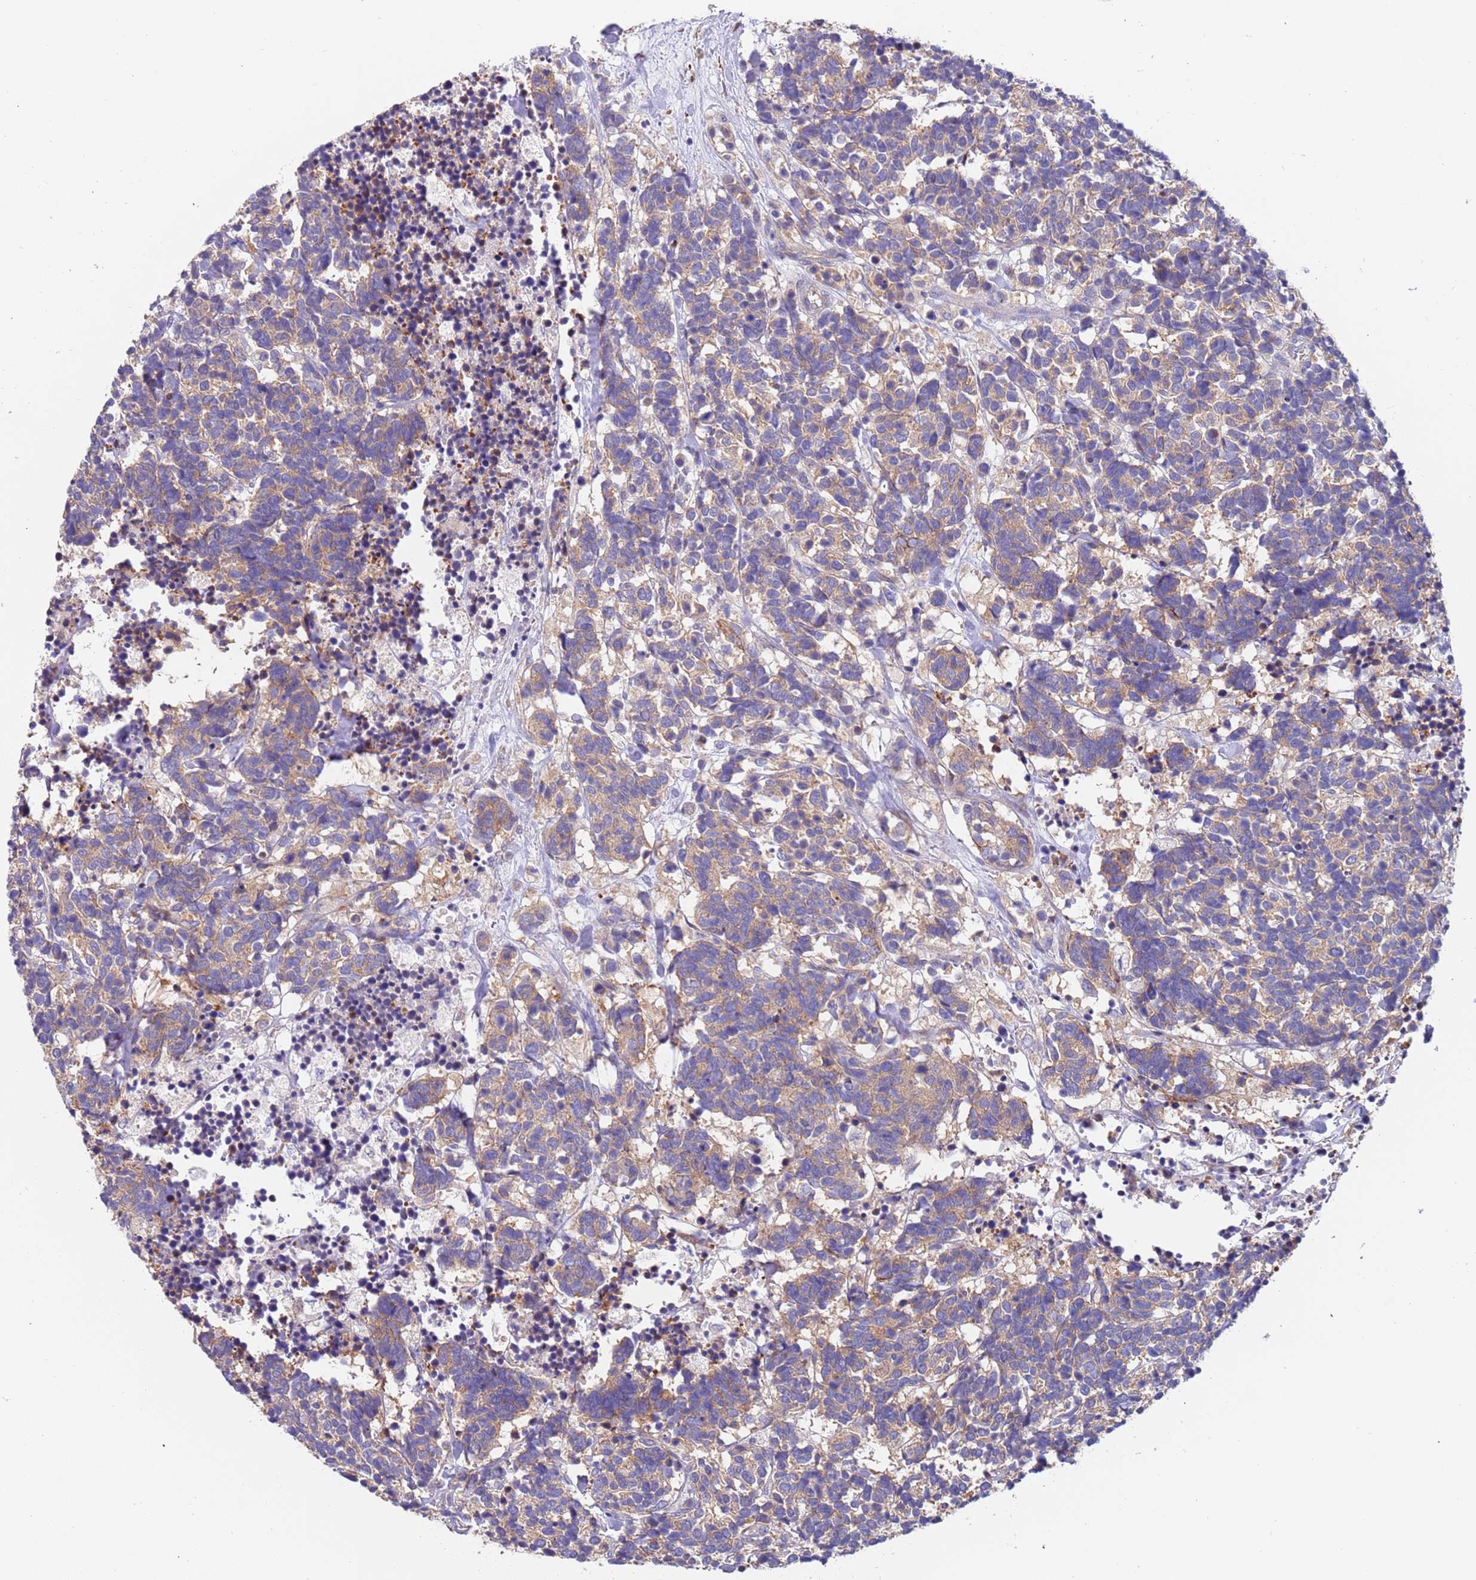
{"staining": {"intensity": "weak", "quantity": ">75%", "location": "cytoplasmic/membranous"}, "tissue": "carcinoid", "cell_type": "Tumor cells", "image_type": "cancer", "snomed": [{"axis": "morphology", "description": "Carcinoma, NOS"}, {"axis": "morphology", "description": "Carcinoid, malignant, NOS"}, {"axis": "topography", "description": "Urinary bladder"}], "caption": "This micrograph demonstrates immunohistochemistry (IHC) staining of human carcinoma, with low weak cytoplasmic/membranous staining in approximately >75% of tumor cells.", "gene": "LAMB4", "patient": {"sex": "male", "age": 57}}